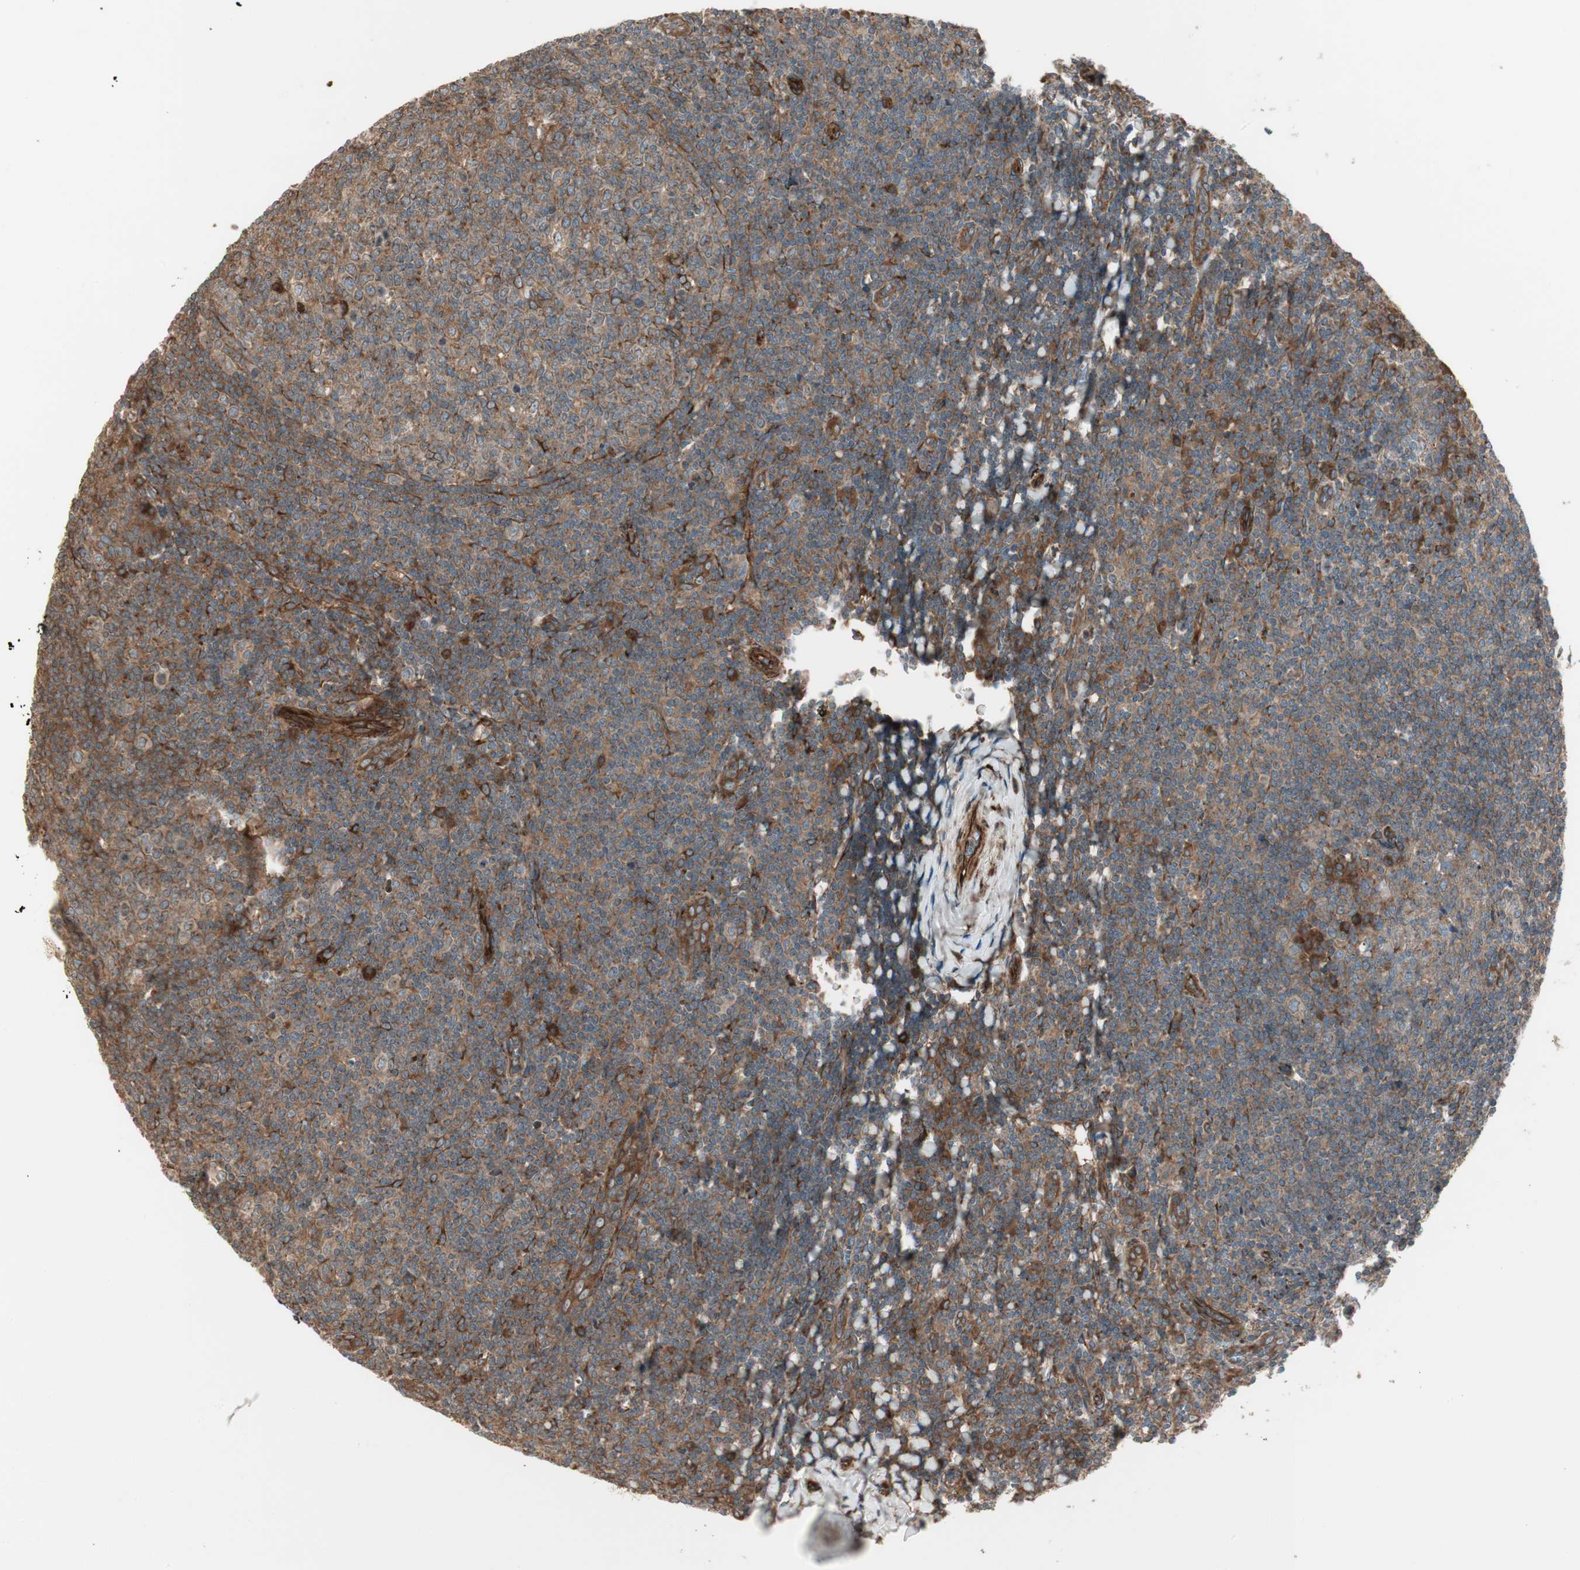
{"staining": {"intensity": "moderate", "quantity": ">75%", "location": "cytoplasmic/membranous"}, "tissue": "tonsil", "cell_type": "Germinal center cells", "image_type": "normal", "snomed": [{"axis": "morphology", "description": "Normal tissue, NOS"}, {"axis": "topography", "description": "Tonsil"}], "caption": "Immunohistochemistry (IHC) (DAB (3,3'-diaminobenzidine)) staining of normal human tonsil reveals moderate cytoplasmic/membranous protein expression in about >75% of germinal center cells. (Stains: DAB in brown, nuclei in blue, Microscopy: brightfield microscopy at high magnification).", "gene": "PRKG1", "patient": {"sex": "male", "age": 31}}